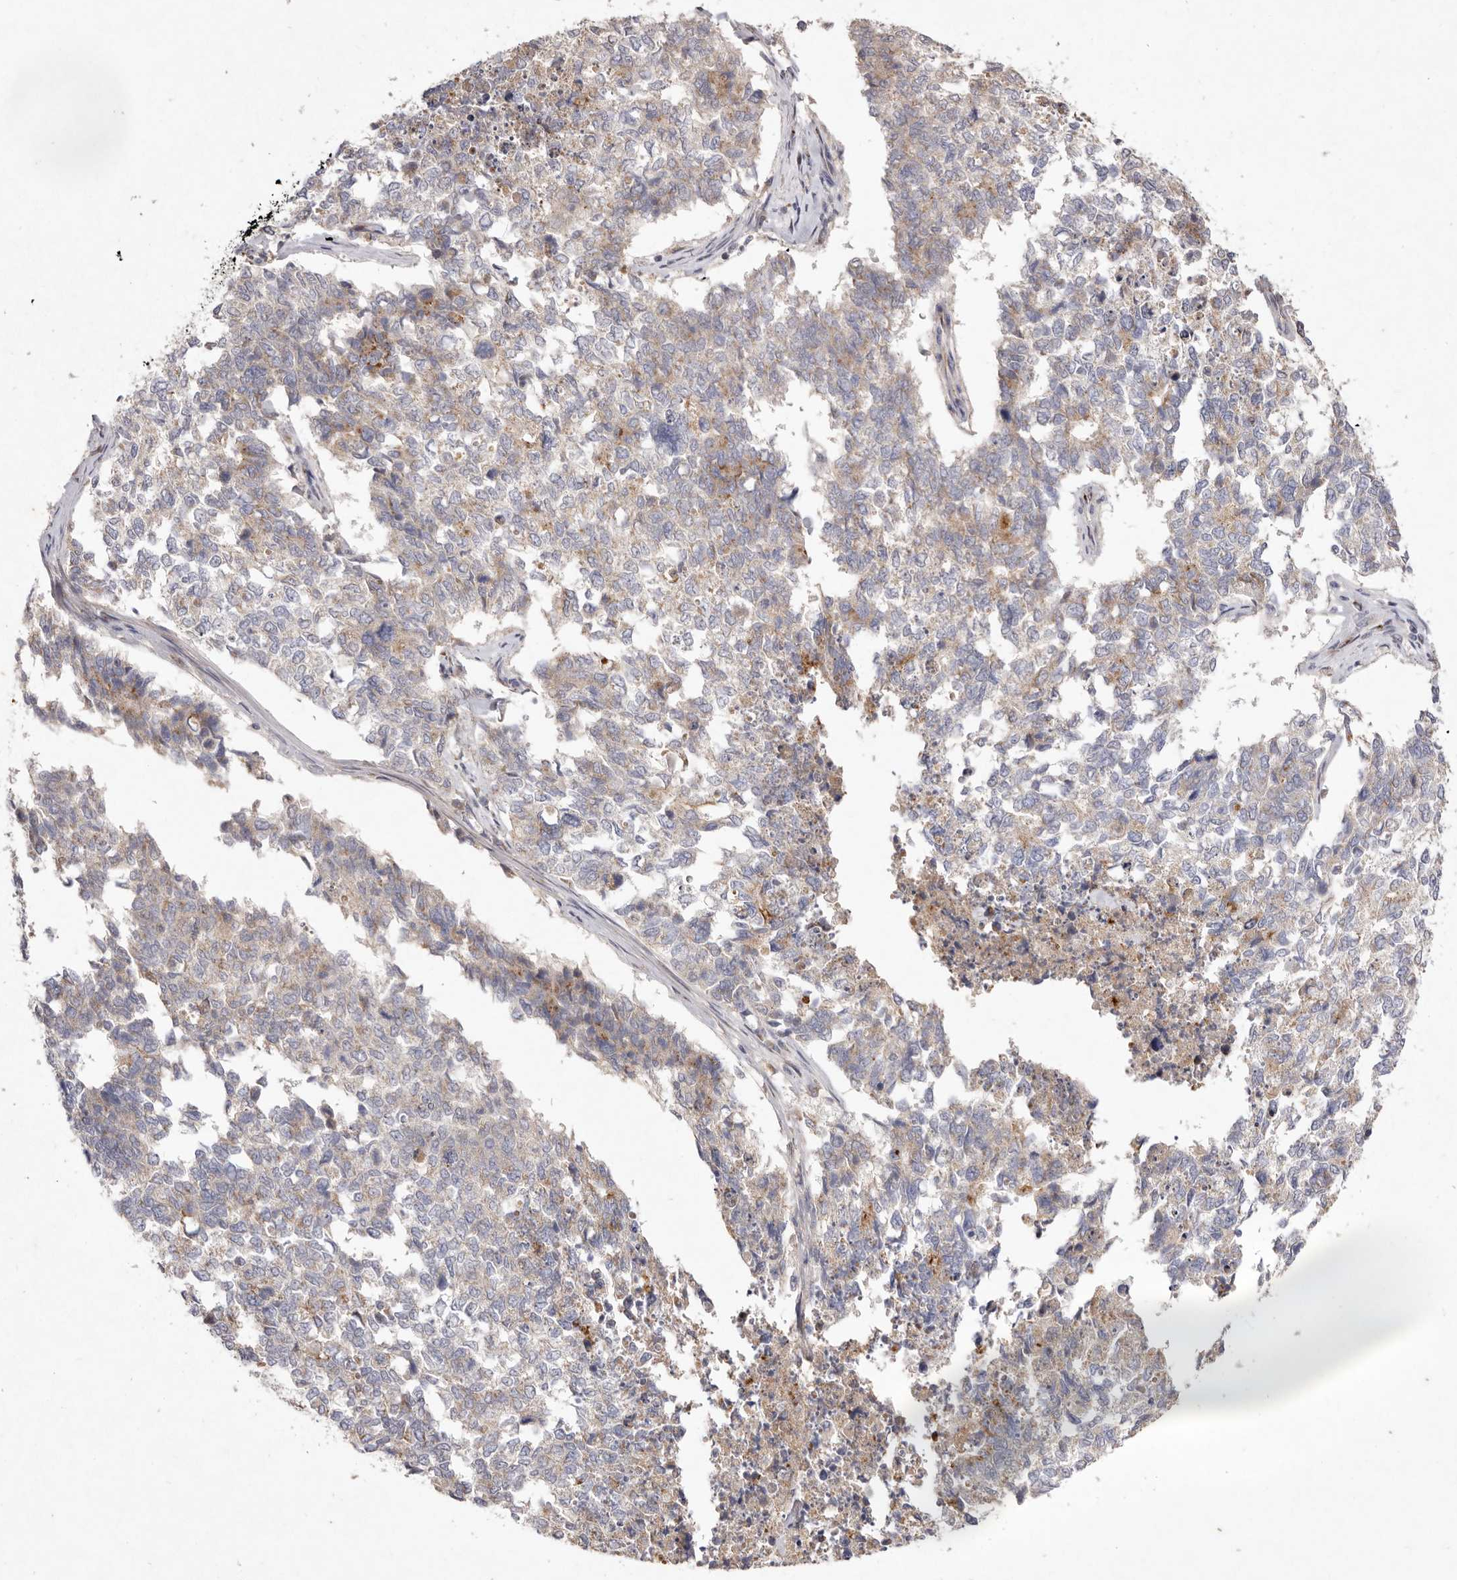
{"staining": {"intensity": "moderate", "quantity": "<25%", "location": "cytoplasmic/membranous"}, "tissue": "cervical cancer", "cell_type": "Tumor cells", "image_type": "cancer", "snomed": [{"axis": "morphology", "description": "Squamous cell carcinoma, NOS"}, {"axis": "topography", "description": "Cervix"}], "caption": "Protein expression analysis of human cervical cancer reveals moderate cytoplasmic/membranous positivity in approximately <25% of tumor cells.", "gene": "USP24", "patient": {"sex": "female", "age": 63}}